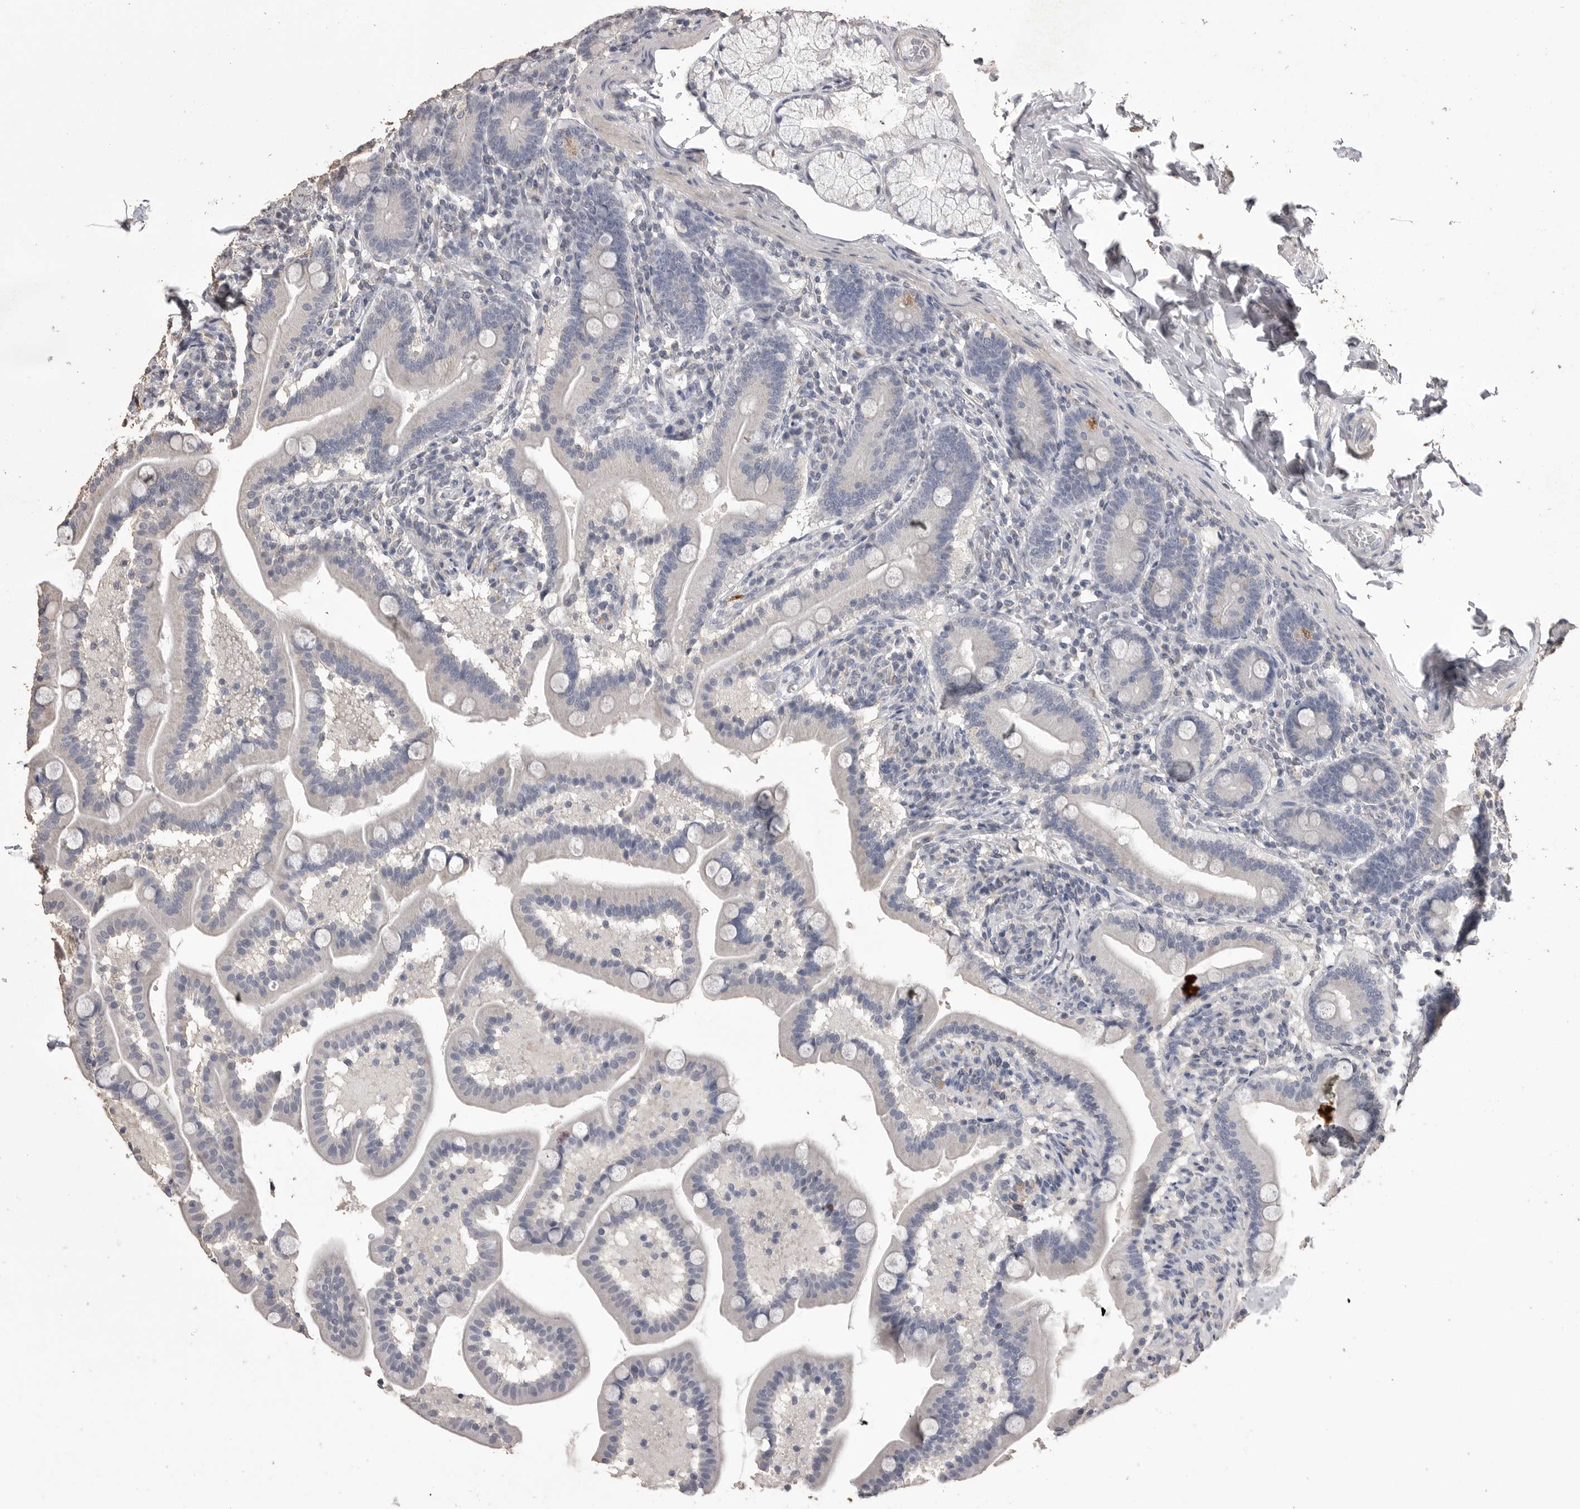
{"staining": {"intensity": "weak", "quantity": "<25%", "location": "cytoplasmic/membranous"}, "tissue": "duodenum", "cell_type": "Glandular cells", "image_type": "normal", "snomed": [{"axis": "morphology", "description": "Normal tissue, NOS"}, {"axis": "topography", "description": "Duodenum"}], "caption": "Glandular cells are negative for brown protein staining in normal duodenum. Nuclei are stained in blue.", "gene": "MMP7", "patient": {"sex": "male", "age": 54}}